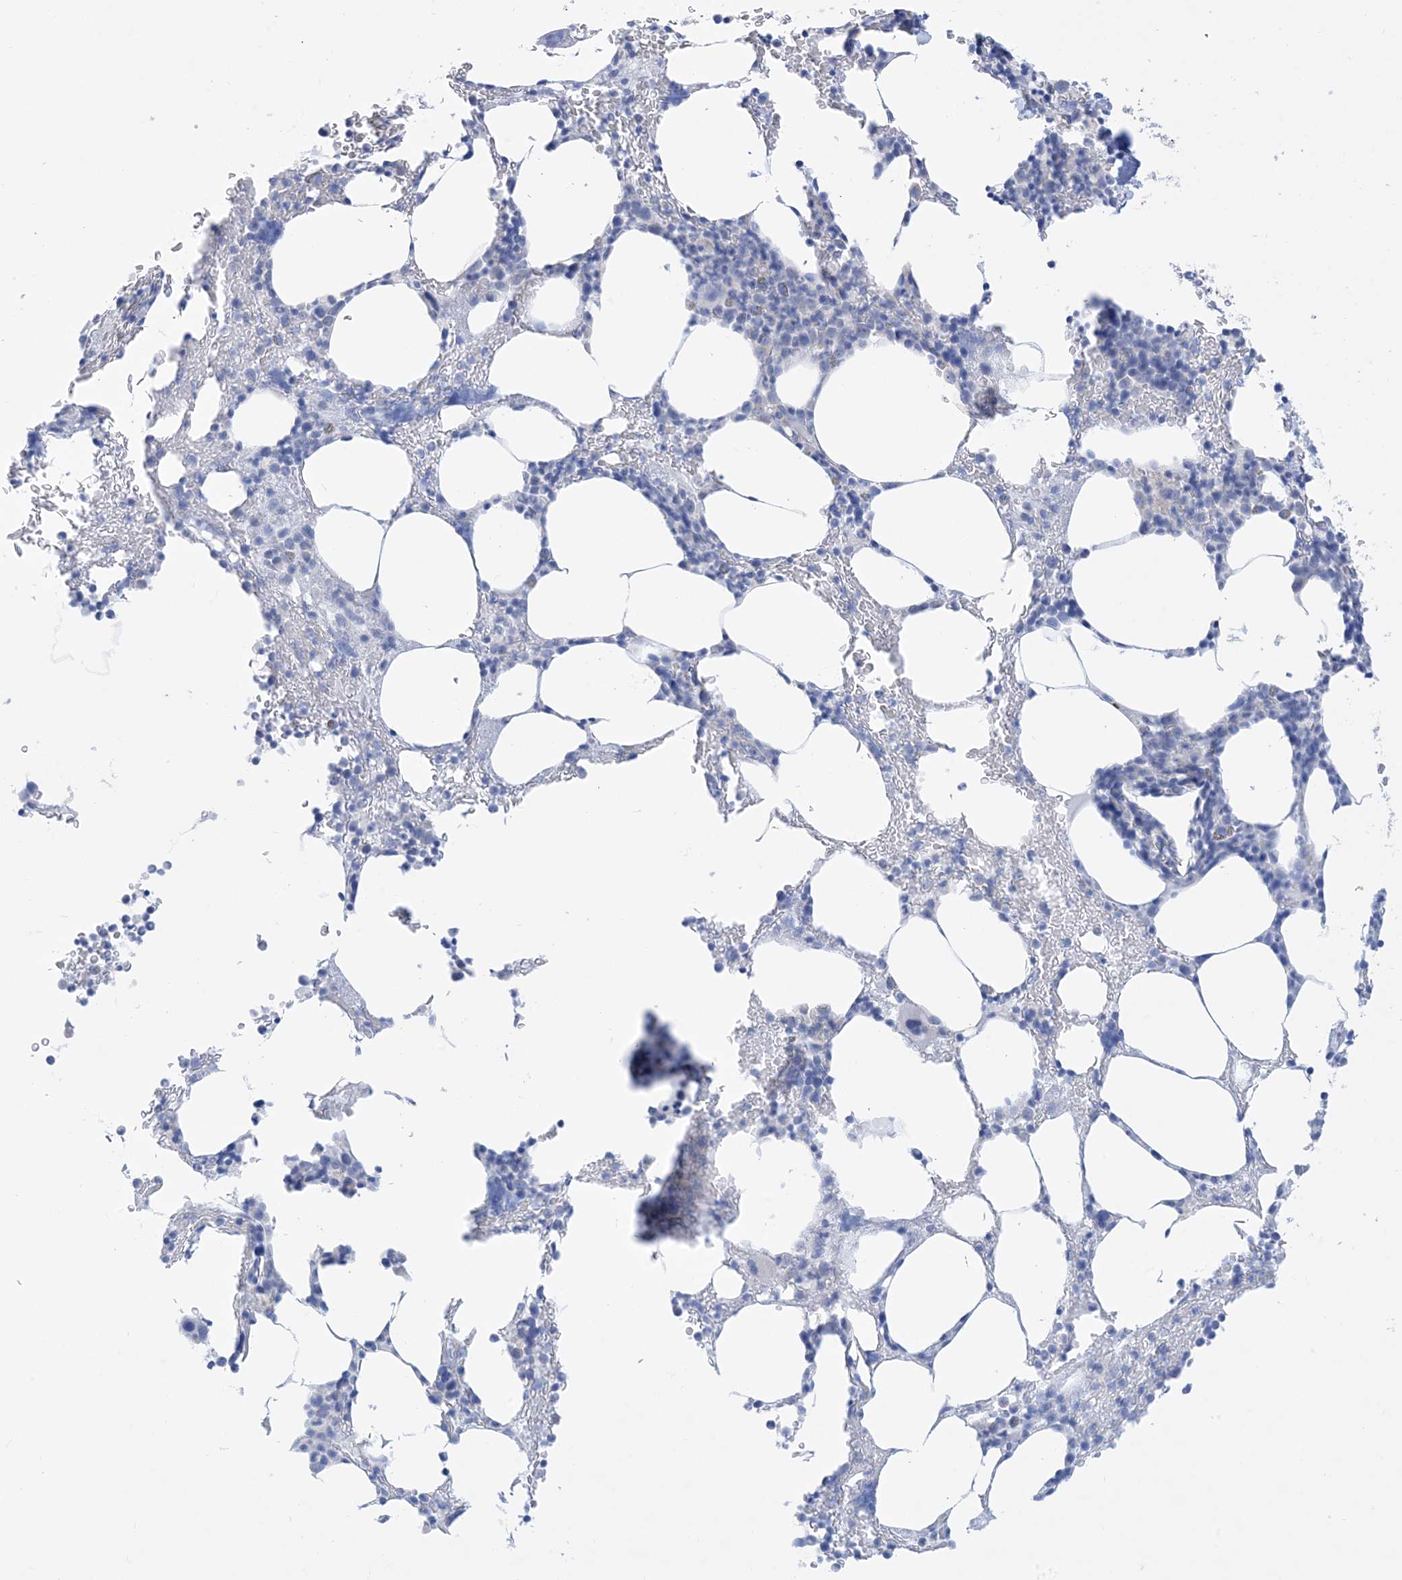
{"staining": {"intensity": "negative", "quantity": "none", "location": "none"}, "tissue": "bone marrow", "cell_type": "Hematopoietic cells", "image_type": "normal", "snomed": [{"axis": "morphology", "description": "Normal tissue, NOS"}, {"axis": "topography", "description": "Bone marrow"}], "caption": "This micrograph is of benign bone marrow stained with immunohistochemistry to label a protein in brown with the nuclei are counter-stained blue. There is no staining in hematopoietic cells. Nuclei are stained in blue.", "gene": "MARS2", "patient": {"sex": "male"}}